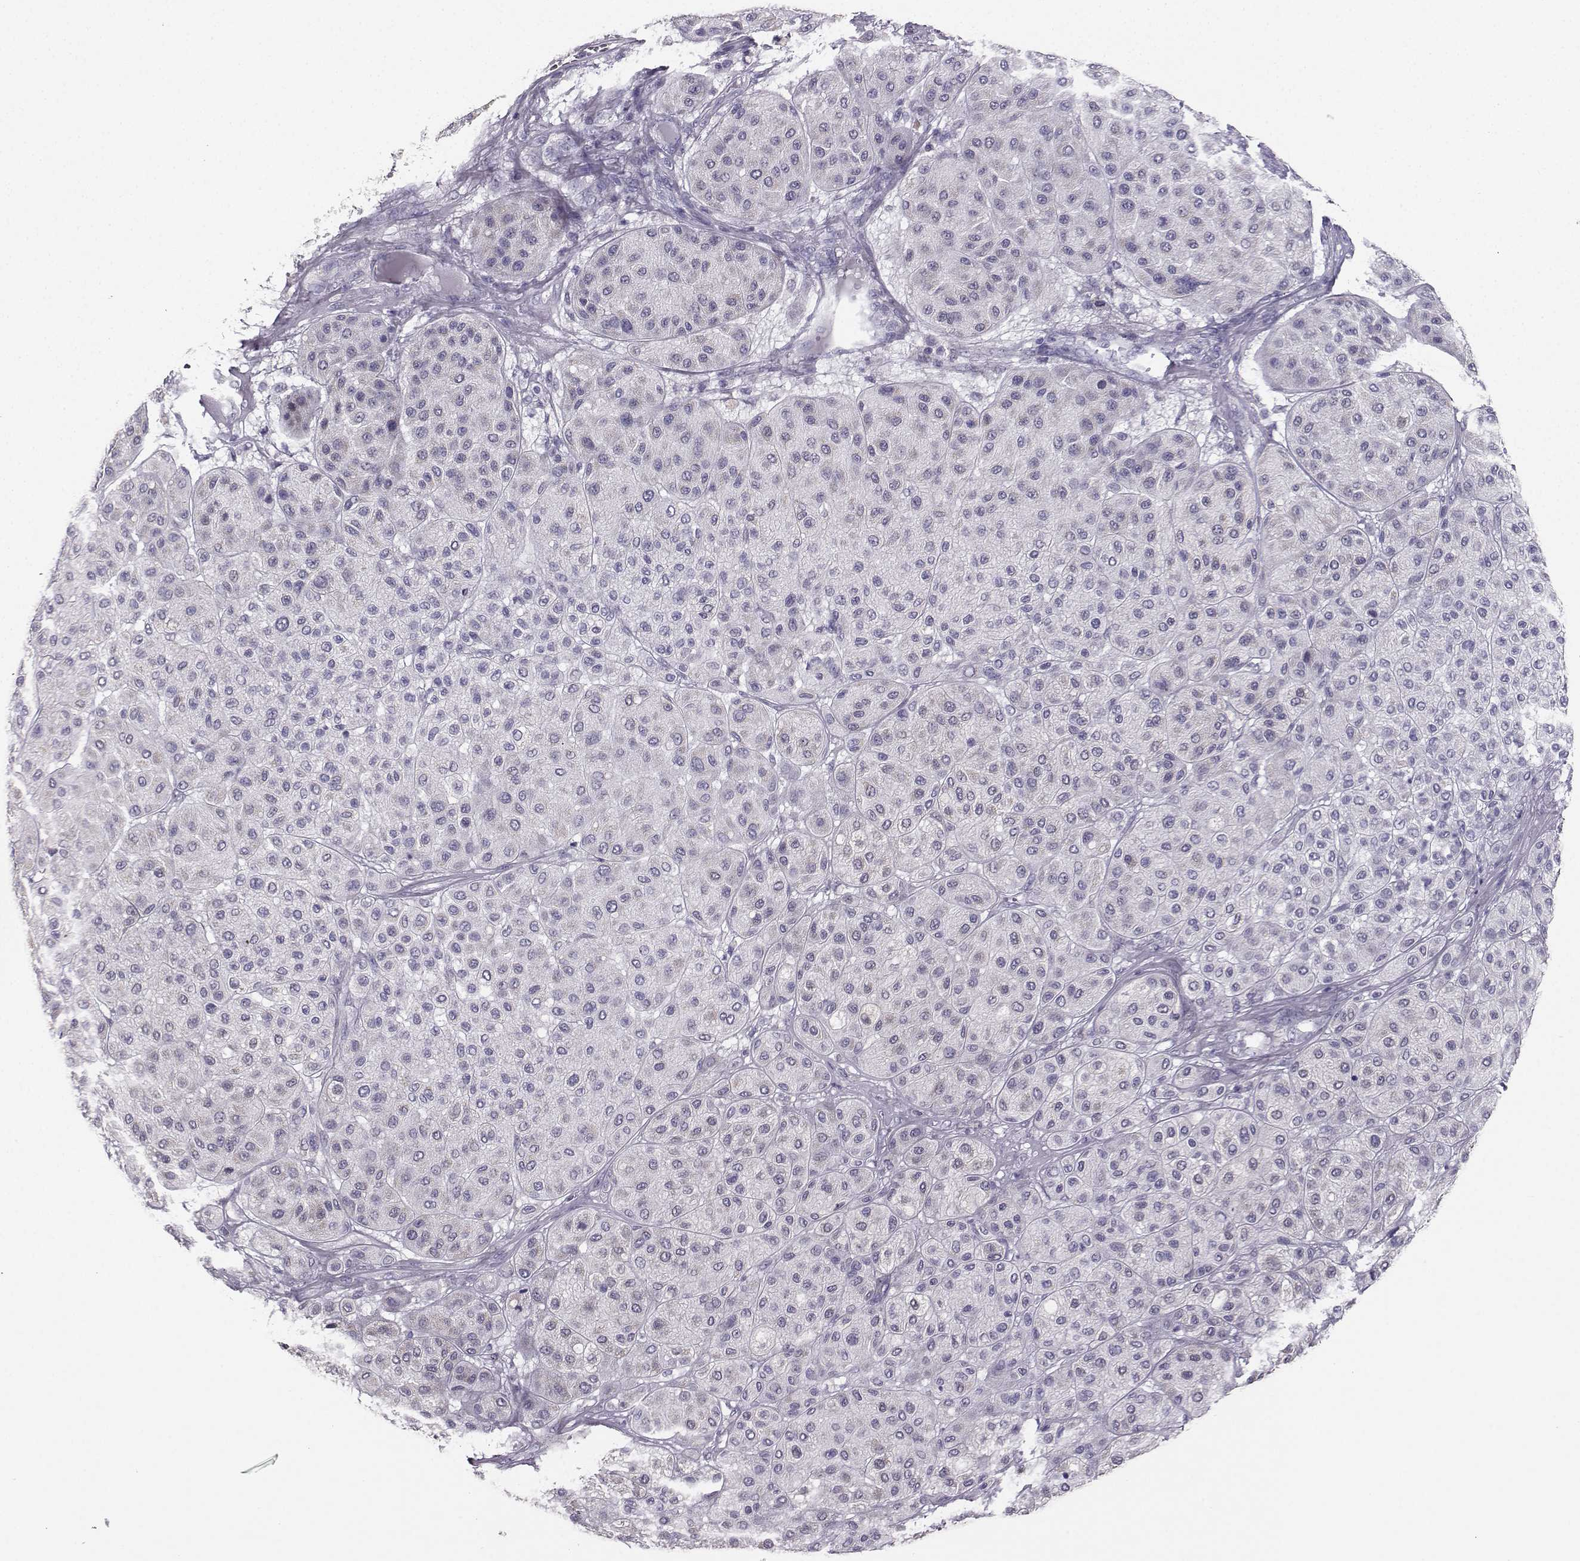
{"staining": {"intensity": "negative", "quantity": "none", "location": "none"}, "tissue": "melanoma", "cell_type": "Tumor cells", "image_type": "cancer", "snomed": [{"axis": "morphology", "description": "Malignant melanoma, Metastatic site"}, {"axis": "topography", "description": "Smooth muscle"}], "caption": "The IHC micrograph has no significant staining in tumor cells of malignant melanoma (metastatic site) tissue.", "gene": "AVP", "patient": {"sex": "male", "age": 41}}